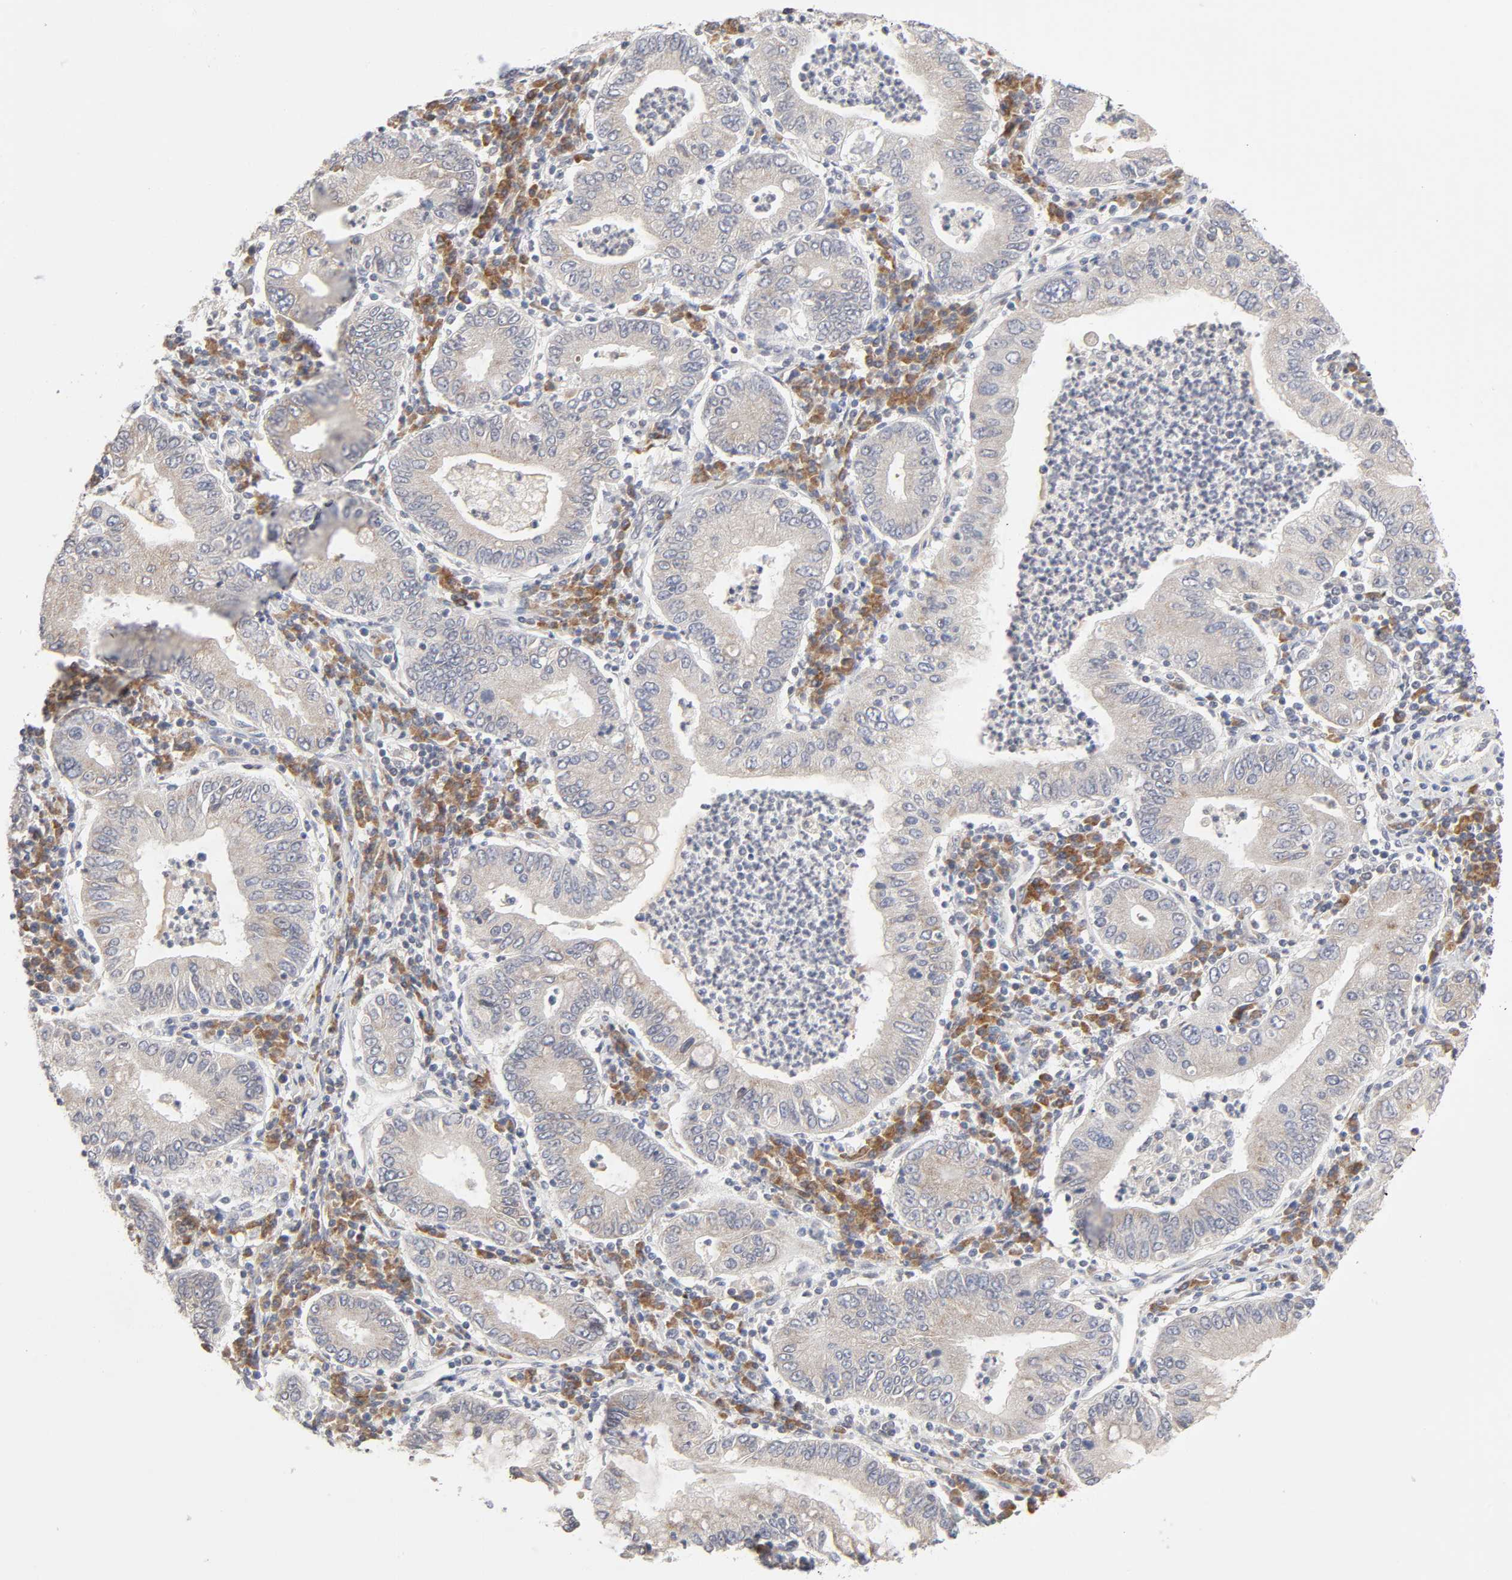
{"staining": {"intensity": "weak", "quantity": ">75%", "location": "cytoplasmic/membranous"}, "tissue": "stomach cancer", "cell_type": "Tumor cells", "image_type": "cancer", "snomed": [{"axis": "morphology", "description": "Normal tissue, NOS"}, {"axis": "morphology", "description": "Adenocarcinoma, NOS"}, {"axis": "topography", "description": "Esophagus"}, {"axis": "topography", "description": "Stomach, upper"}, {"axis": "topography", "description": "Peripheral nerve tissue"}], "caption": "Protein staining exhibits weak cytoplasmic/membranous expression in about >75% of tumor cells in stomach cancer (adenocarcinoma).", "gene": "IL4R", "patient": {"sex": "male", "age": 62}}